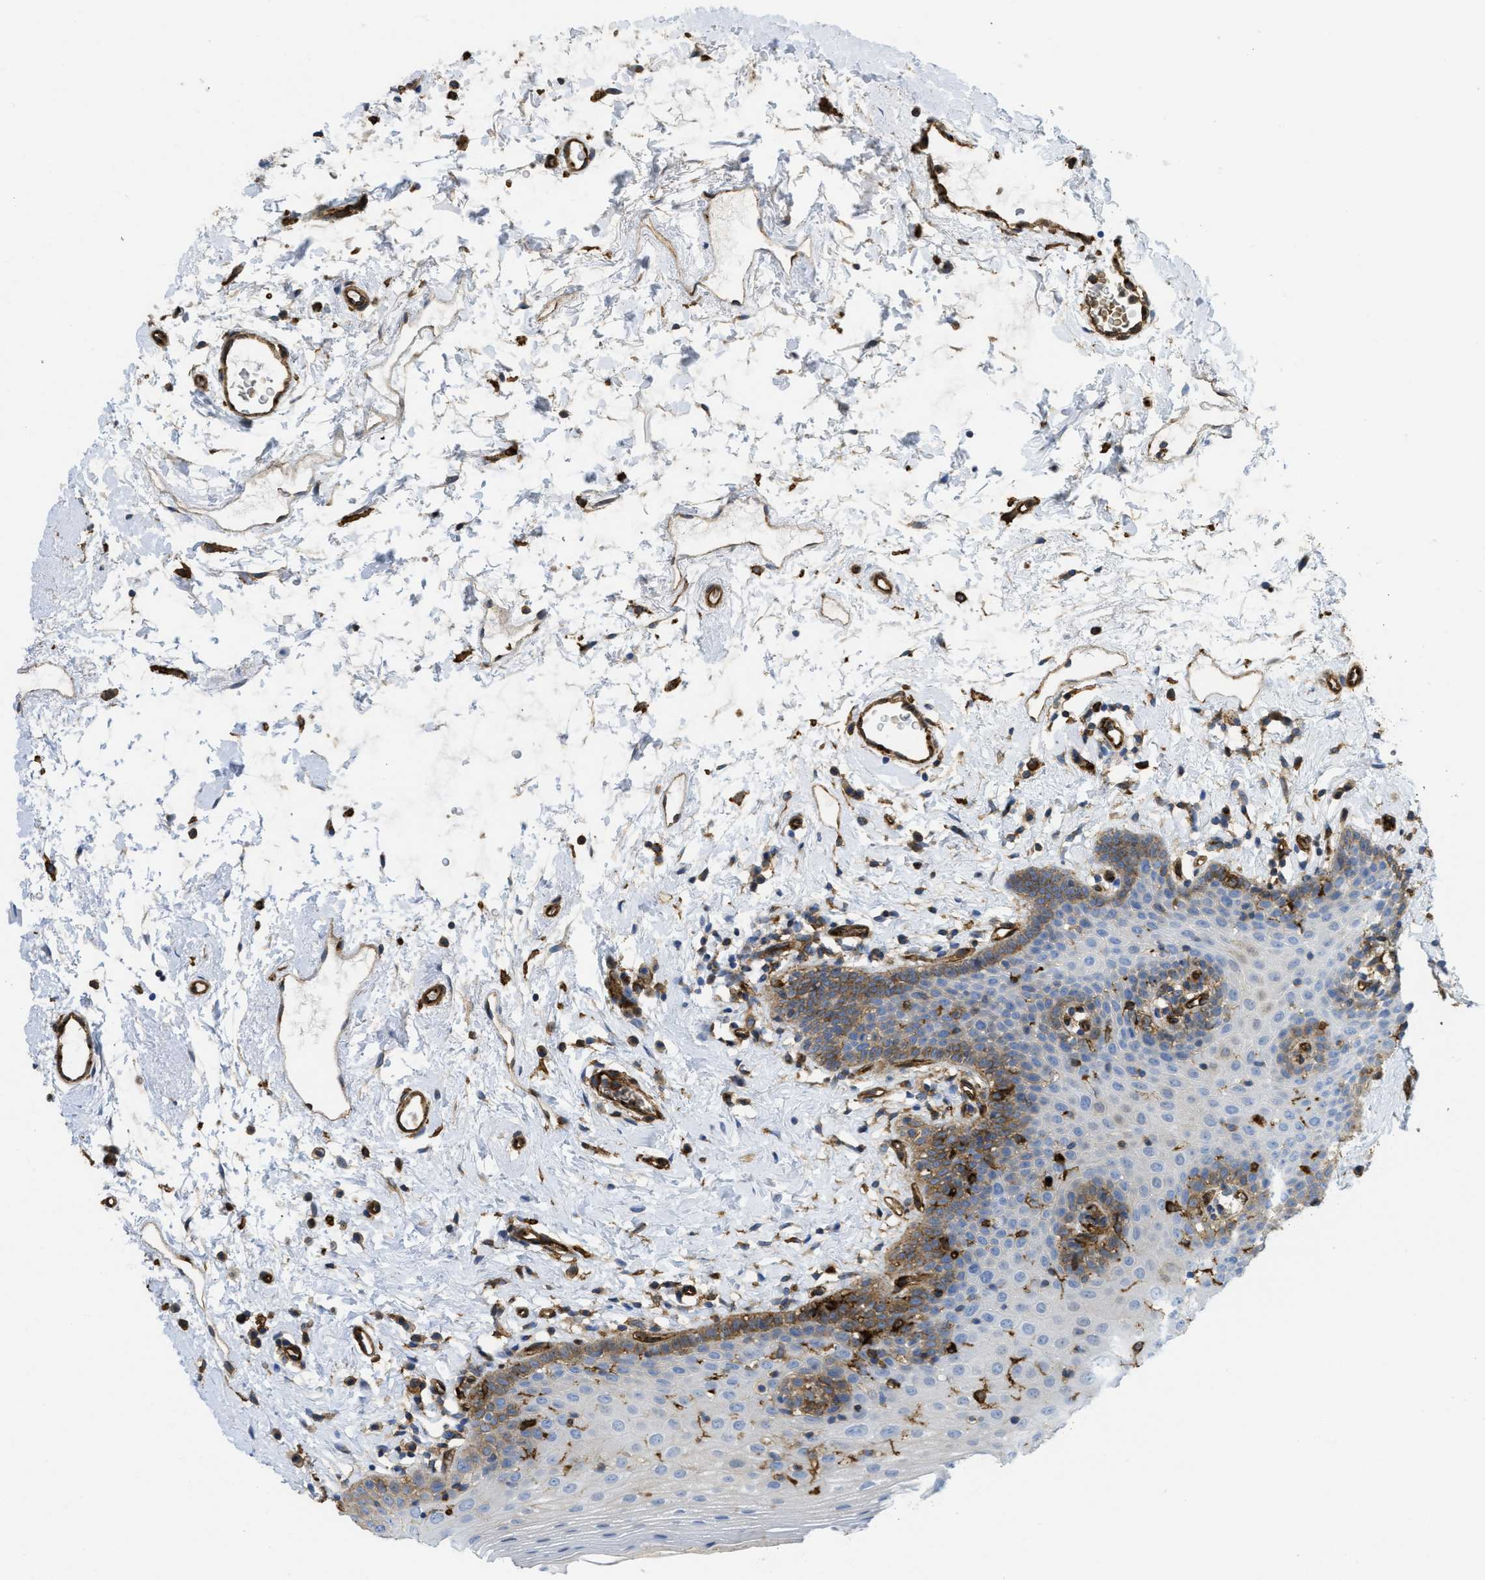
{"staining": {"intensity": "weak", "quantity": "25%-75%", "location": "cytoplasmic/membranous"}, "tissue": "oral mucosa", "cell_type": "Squamous epithelial cells", "image_type": "normal", "snomed": [{"axis": "morphology", "description": "Normal tissue, NOS"}, {"axis": "topography", "description": "Oral tissue"}], "caption": "Protein staining by IHC reveals weak cytoplasmic/membranous staining in about 25%-75% of squamous epithelial cells in normal oral mucosa. The staining was performed using DAB (3,3'-diaminobenzidine), with brown indicating positive protein expression. Nuclei are stained blue with hematoxylin.", "gene": "HIP1", "patient": {"sex": "male", "age": 66}}